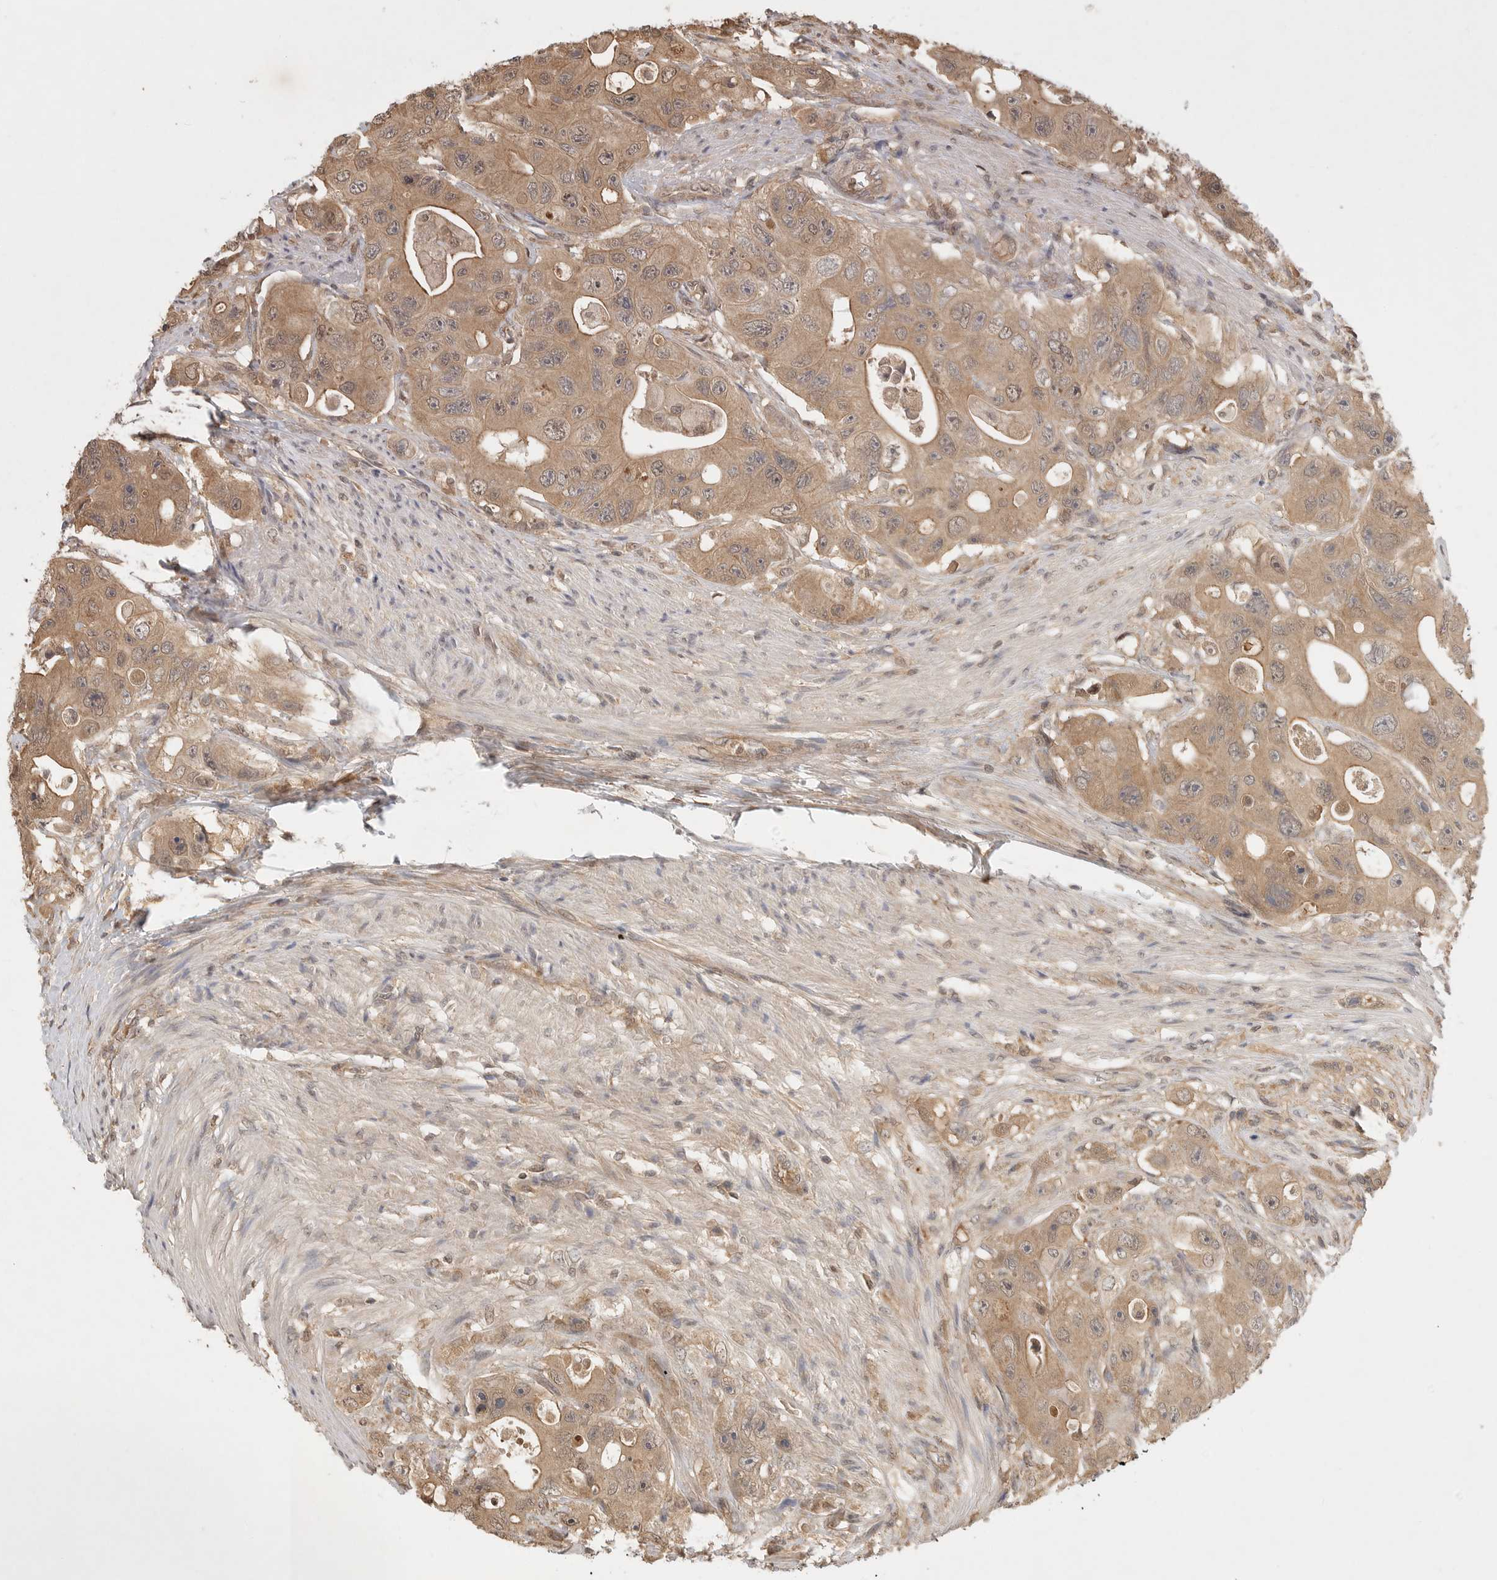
{"staining": {"intensity": "moderate", "quantity": ">75%", "location": "cytoplasmic/membranous"}, "tissue": "colorectal cancer", "cell_type": "Tumor cells", "image_type": "cancer", "snomed": [{"axis": "morphology", "description": "Adenocarcinoma, NOS"}, {"axis": "topography", "description": "Colon"}], "caption": "Colorectal adenocarcinoma stained with a protein marker shows moderate staining in tumor cells.", "gene": "PRMT3", "patient": {"sex": "female", "age": 46}}